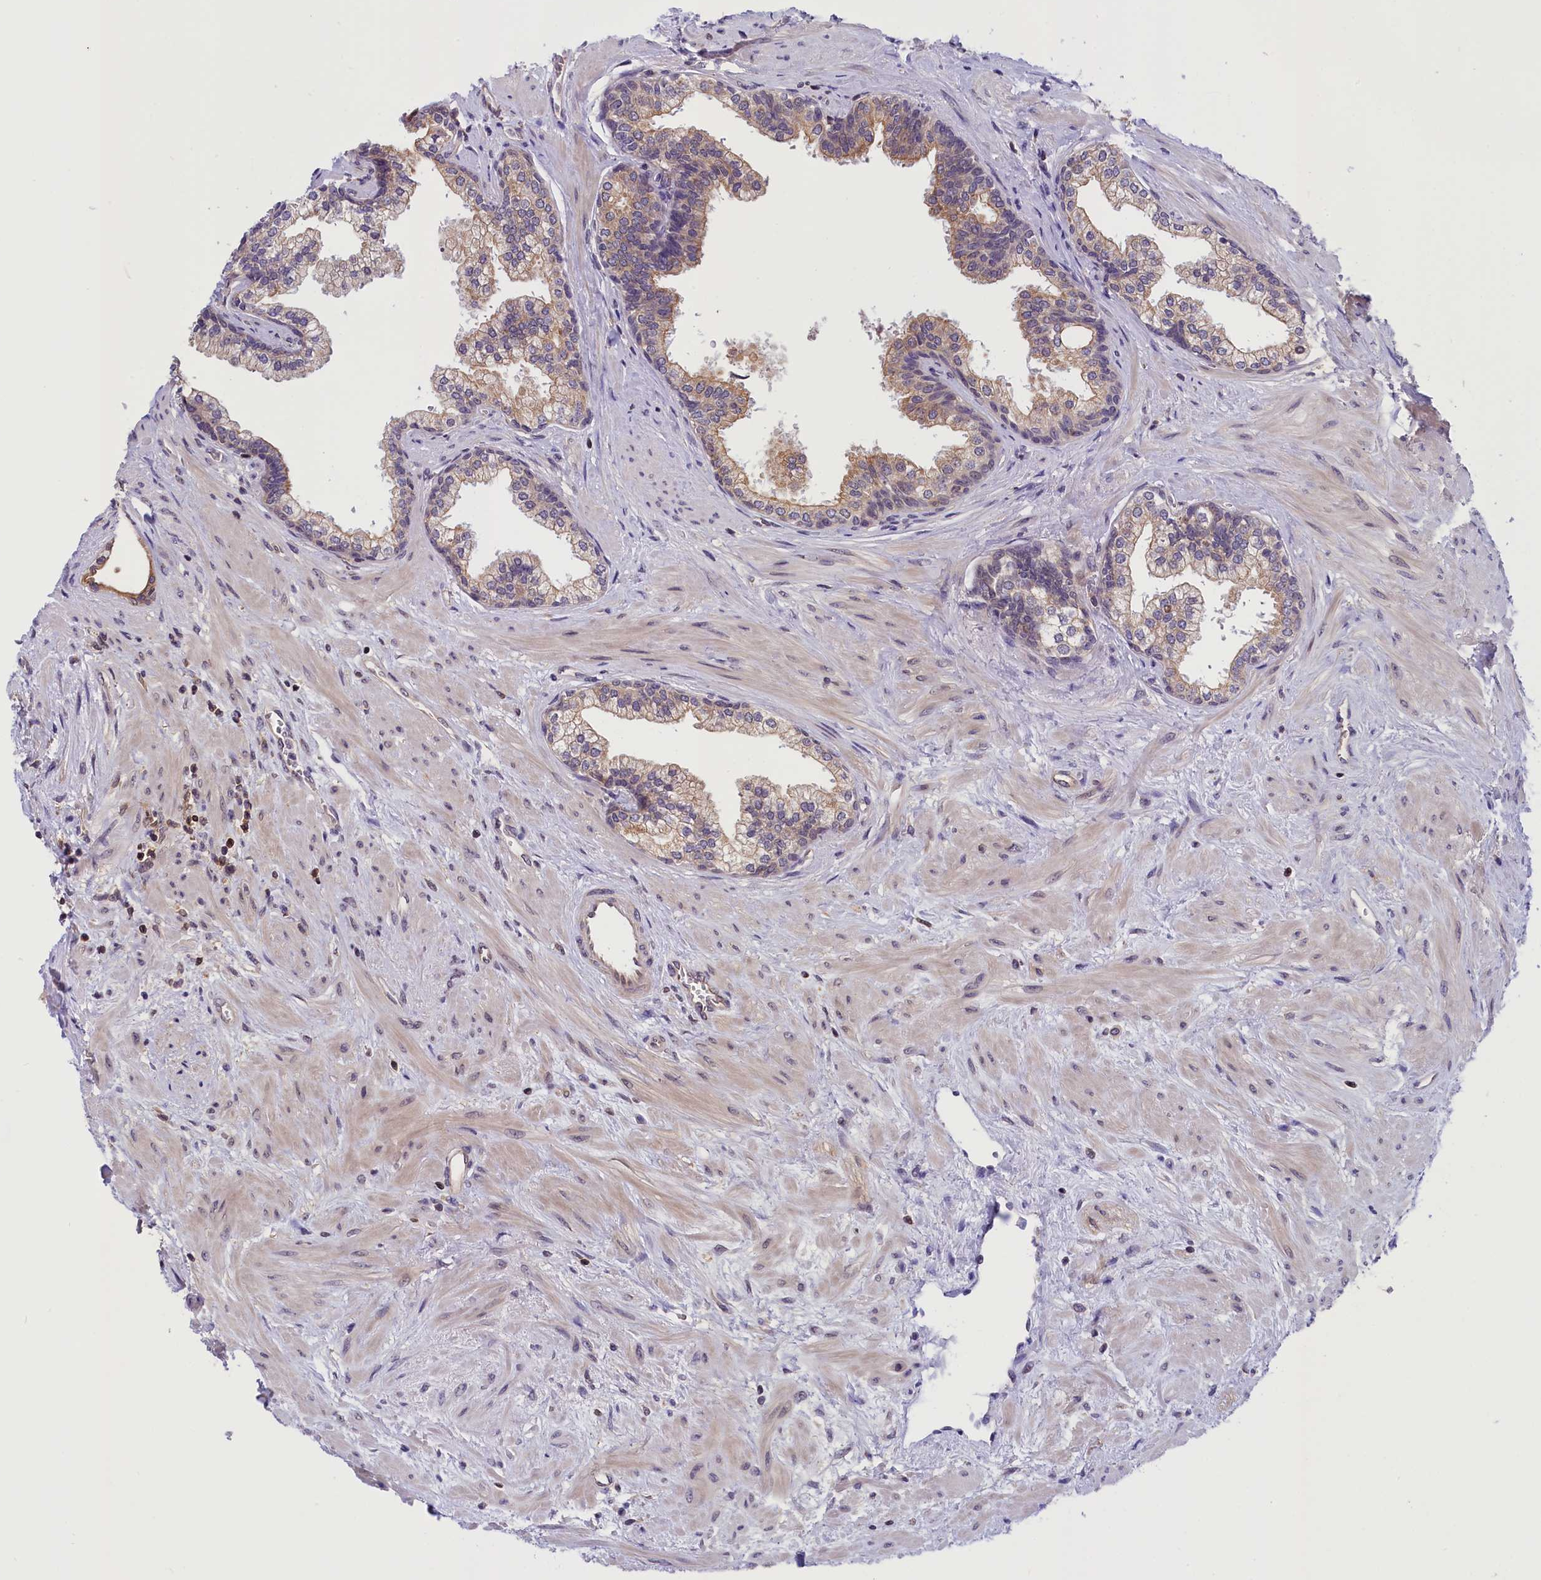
{"staining": {"intensity": "weak", "quantity": "25%-75%", "location": "cytoplasmic/membranous"}, "tissue": "prostate", "cell_type": "Glandular cells", "image_type": "normal", "snomed": [{"axis": "morphology", "description": "Normal tissue, NOS"}, {"axis": "topography", "description": "Prostate"}], "caption": "High-power microscopy captured an IHC micrograph of normal prostate, revealing weak cytoplasmic/membranous staining in about 25%-75% of glandular cells.", "gene": "TBCB", "patient": {"sex": "male", "age": 57}}